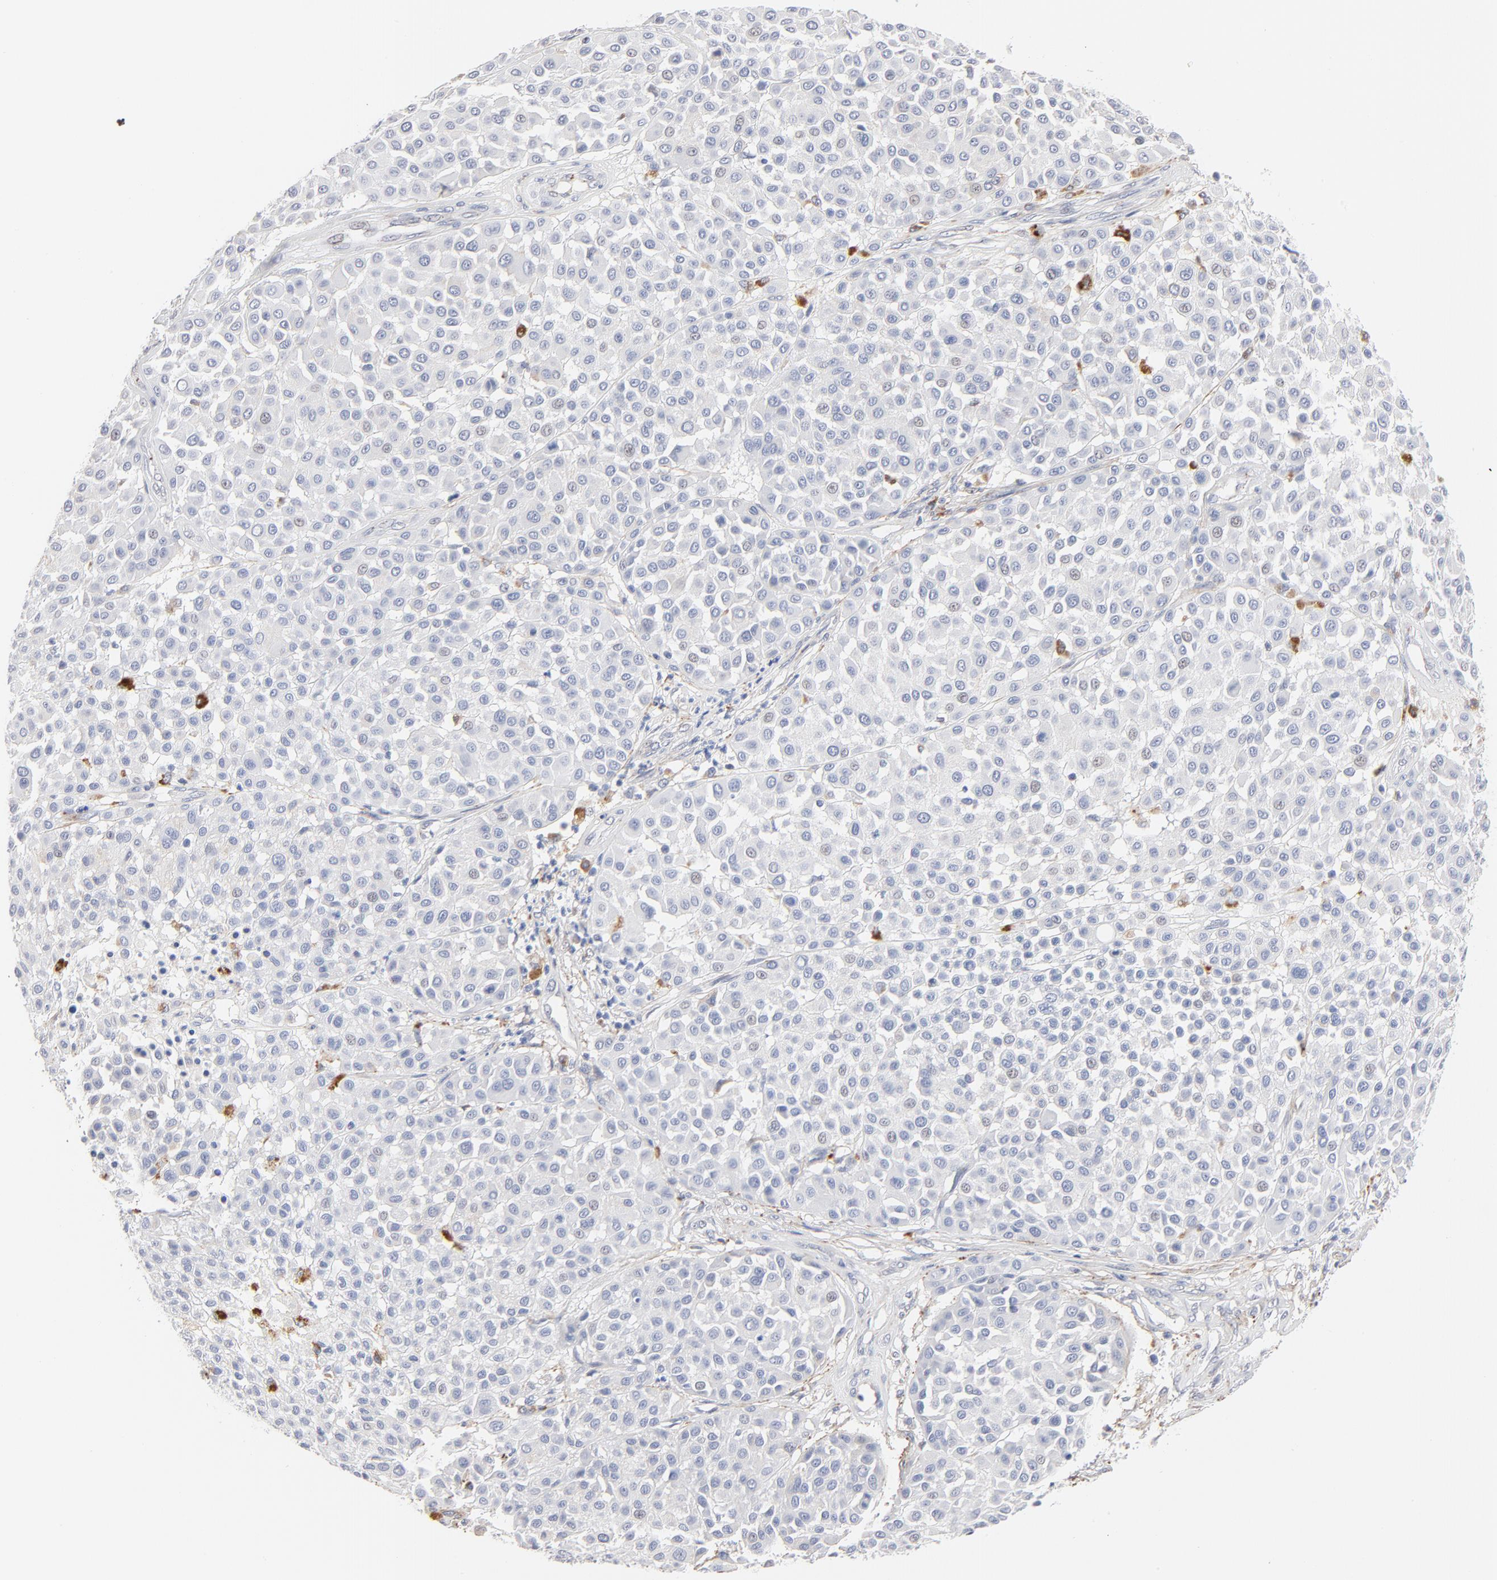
{"staining": {"intensity": "negative", "quantity": "none", "location": "none"}, "tissue": "melanoma", "cell_type": "Tumor cells", "image_type": "cancer", "snomed": [{"axis": "morphology", "description": "Malignant melanoma, Metastatic site"}, {"axis": "topography", "description": "Soft tissue"}], "caption": "The micrograph shows no significant positivity in tumor cells of melanoma.", "gene": "LTBP2", "patient": {"sex": "male", "age": 41}}